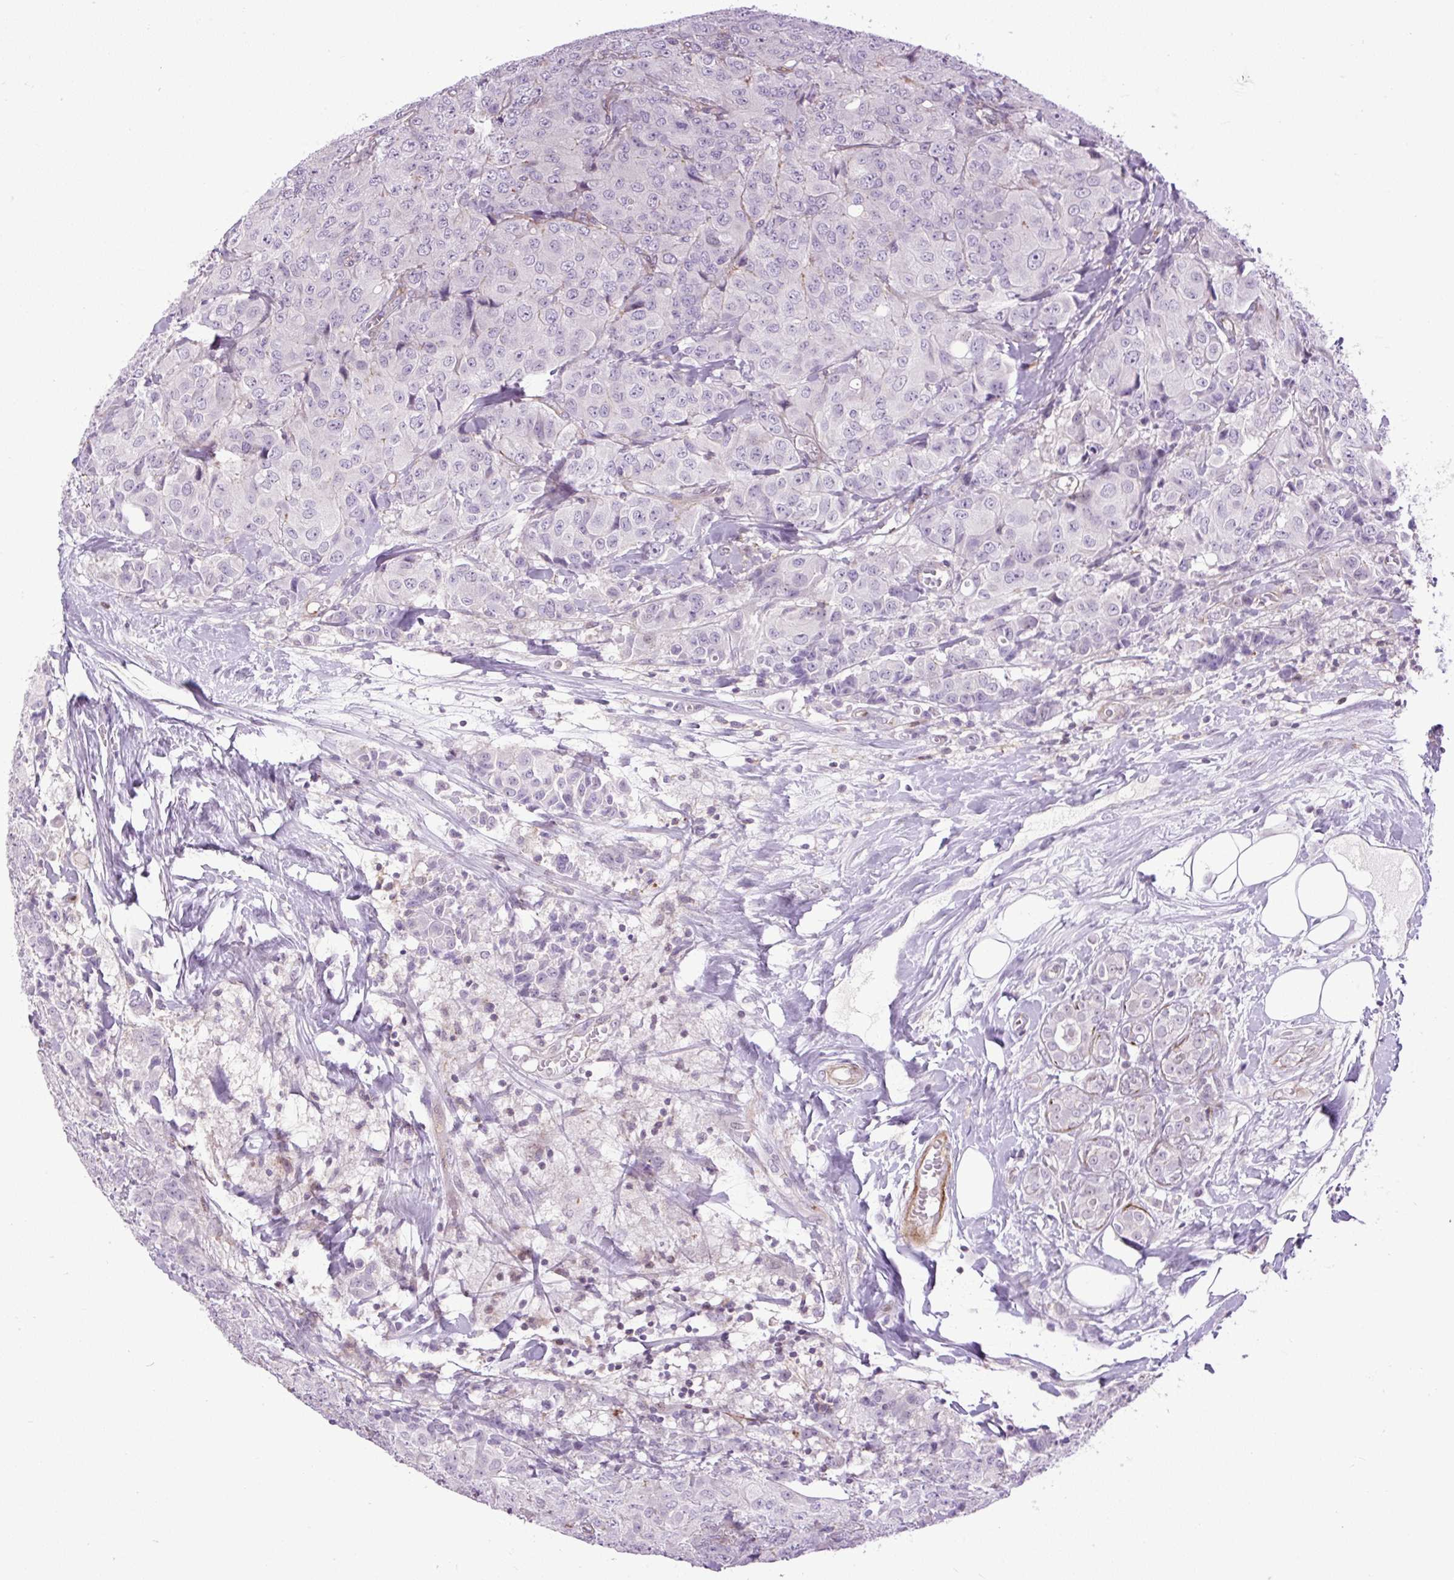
{"staining": {"intensity": "negative", "quantity": "none", "location": "none"}, "tissue": "breast cancer", "cell_type": "Tumor cells", "image_type": "cancer", "snomed": [{"axis": "morphology", "description": "Duct carcinoma"}, {"axis": "topography", "description": "Breast"}], "caption": "Immunohistochemical staining of breast cancer displays no significant staining in tumor cells. (DAB IHC visualized using brightfield microscopy, high magnification).", "gene": "ZNF197", "patient": {"sex": "female", "age": 43}}